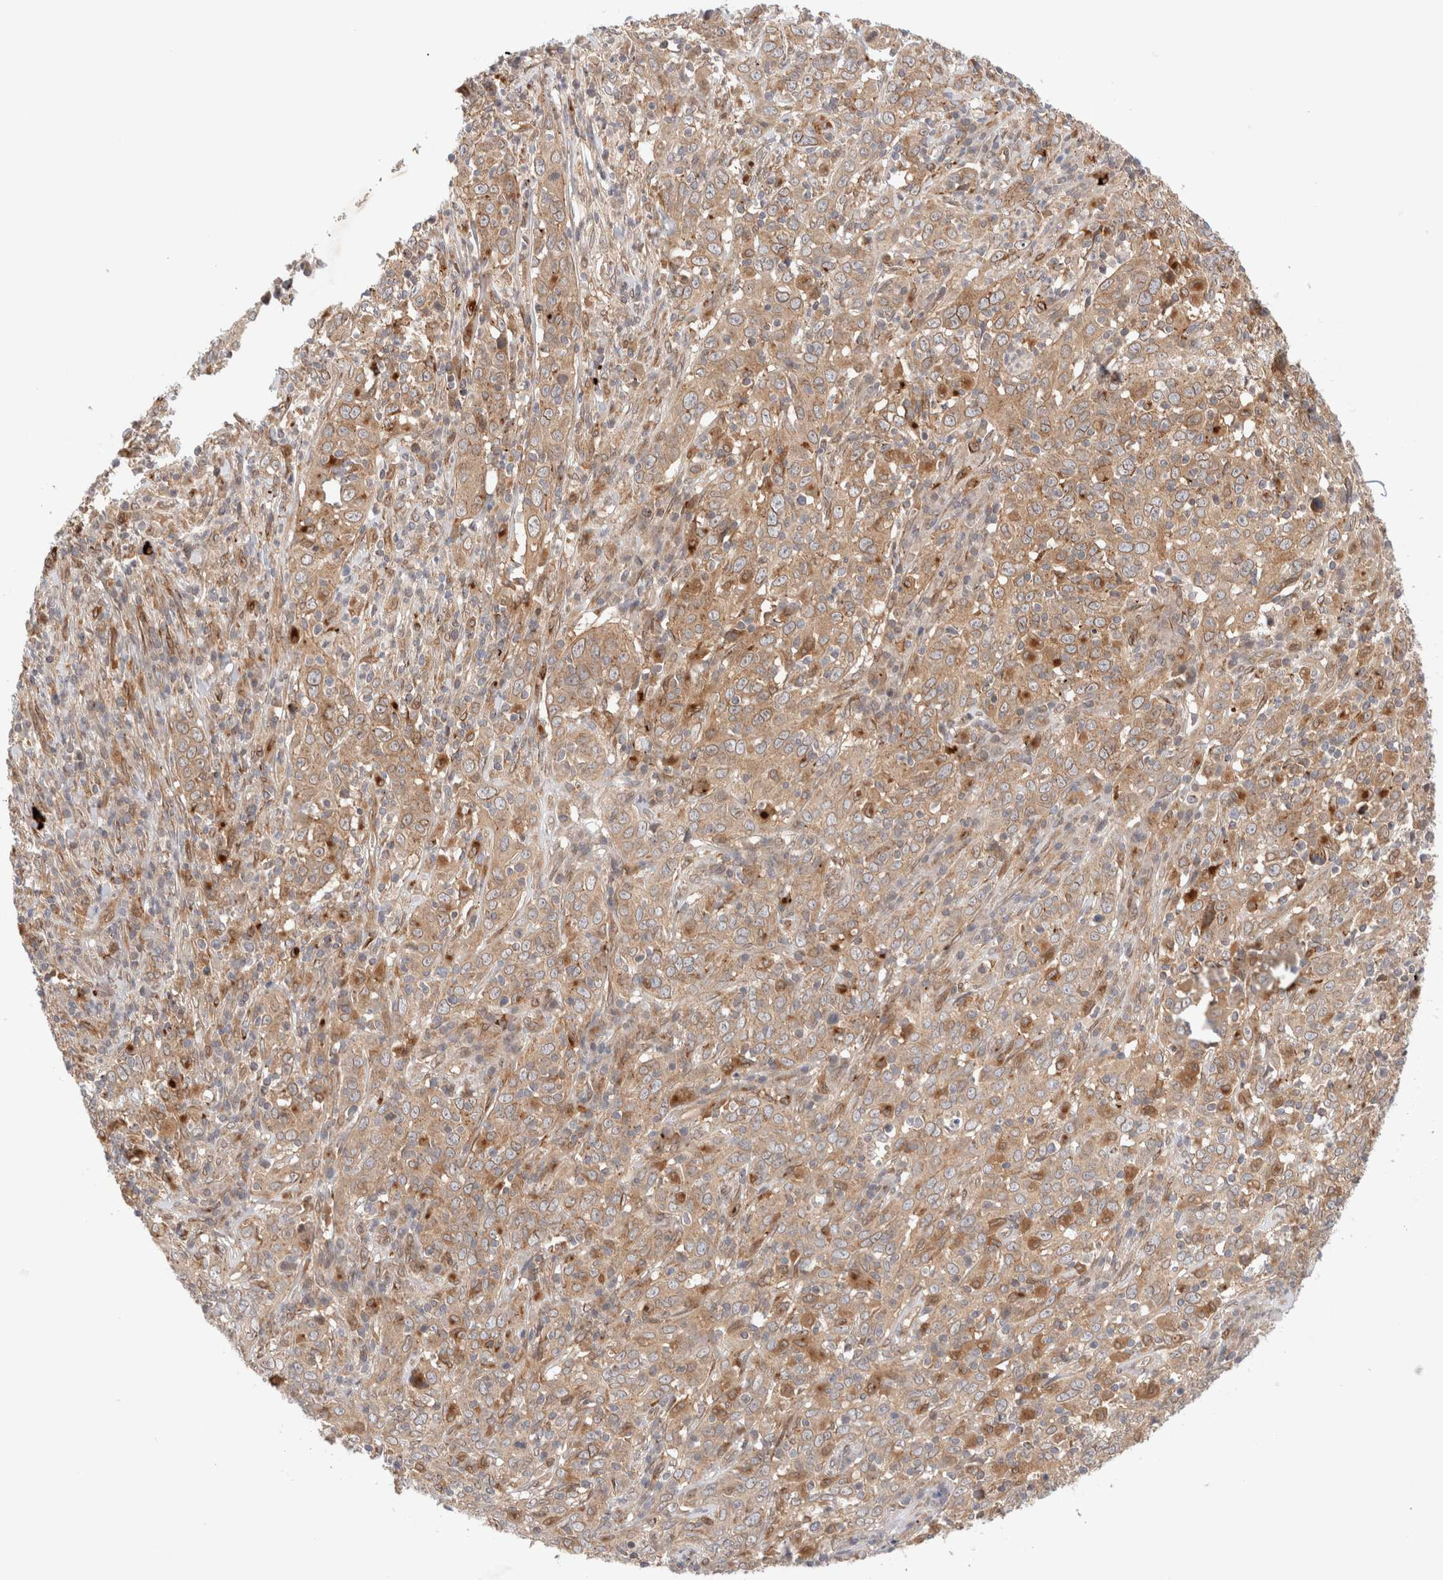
{"staining": {"intensity": "moderate", "quantity": ">75%", "location": "cytoplasmic/membranous"}, "tissue": "cervical cancer", "cell_type": "Tumor cells", "image_type": "cancer", "snomed": [{"axis": "morphology", "description": "Squamous cell carcinoma, NOS"}, {"axis": "topography", "description": "Cervix"}], "caption": "The photomicrograph reveals staining of cervical cancer, revealing moderate cytoplasmic/membranous protein staining (brown color) within tumor cells.", "gene": "GCN1", "patient": {"sex": "female", "age": 46}}